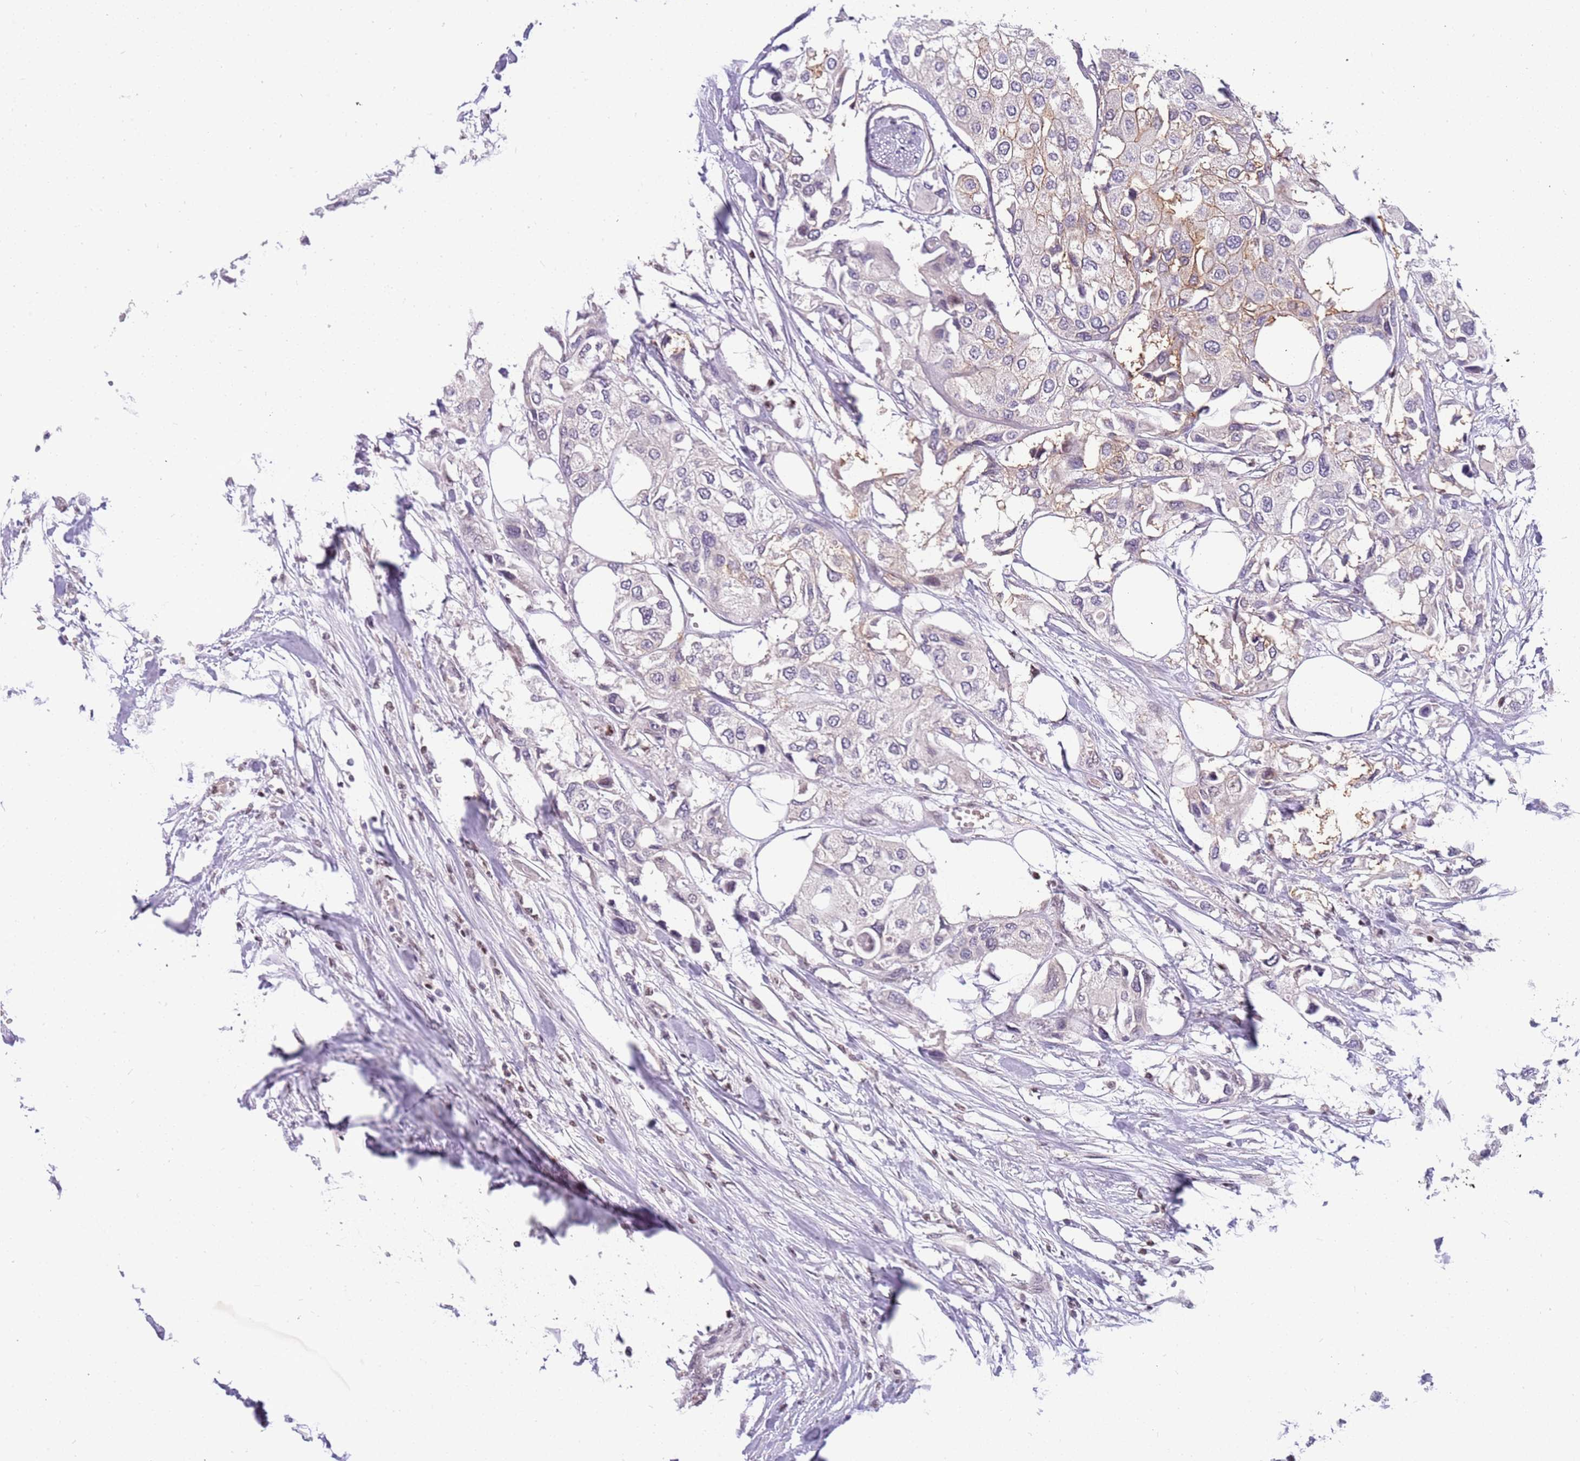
{"staining": {"intensity": "weak", "quantity": ">75%", "location": "cytoplasmic/membranous"}, "tissue": "urothelial cancer", "cell_type": "Tumor cells", "image_type": "cancer", "snomed": [{"axis": "morphology", "description": "Urothelial carcinoma, High grade"}, {"axis": "topography", "description": "Urinary bladder"}], "caption": "IHC micrograph of neoplastic tissue: human urothelial carcinoma (high-grade) stained using immunohistochemistry (IHC) shows low levels of weak protein expression localized specifically in the cytoplasmic/membranous of tumor cells, appearing as a cytoplasmic/membranous brown color.", "gene": "ARHGEF5", "patient": {"sex": "male", "age": 64}}